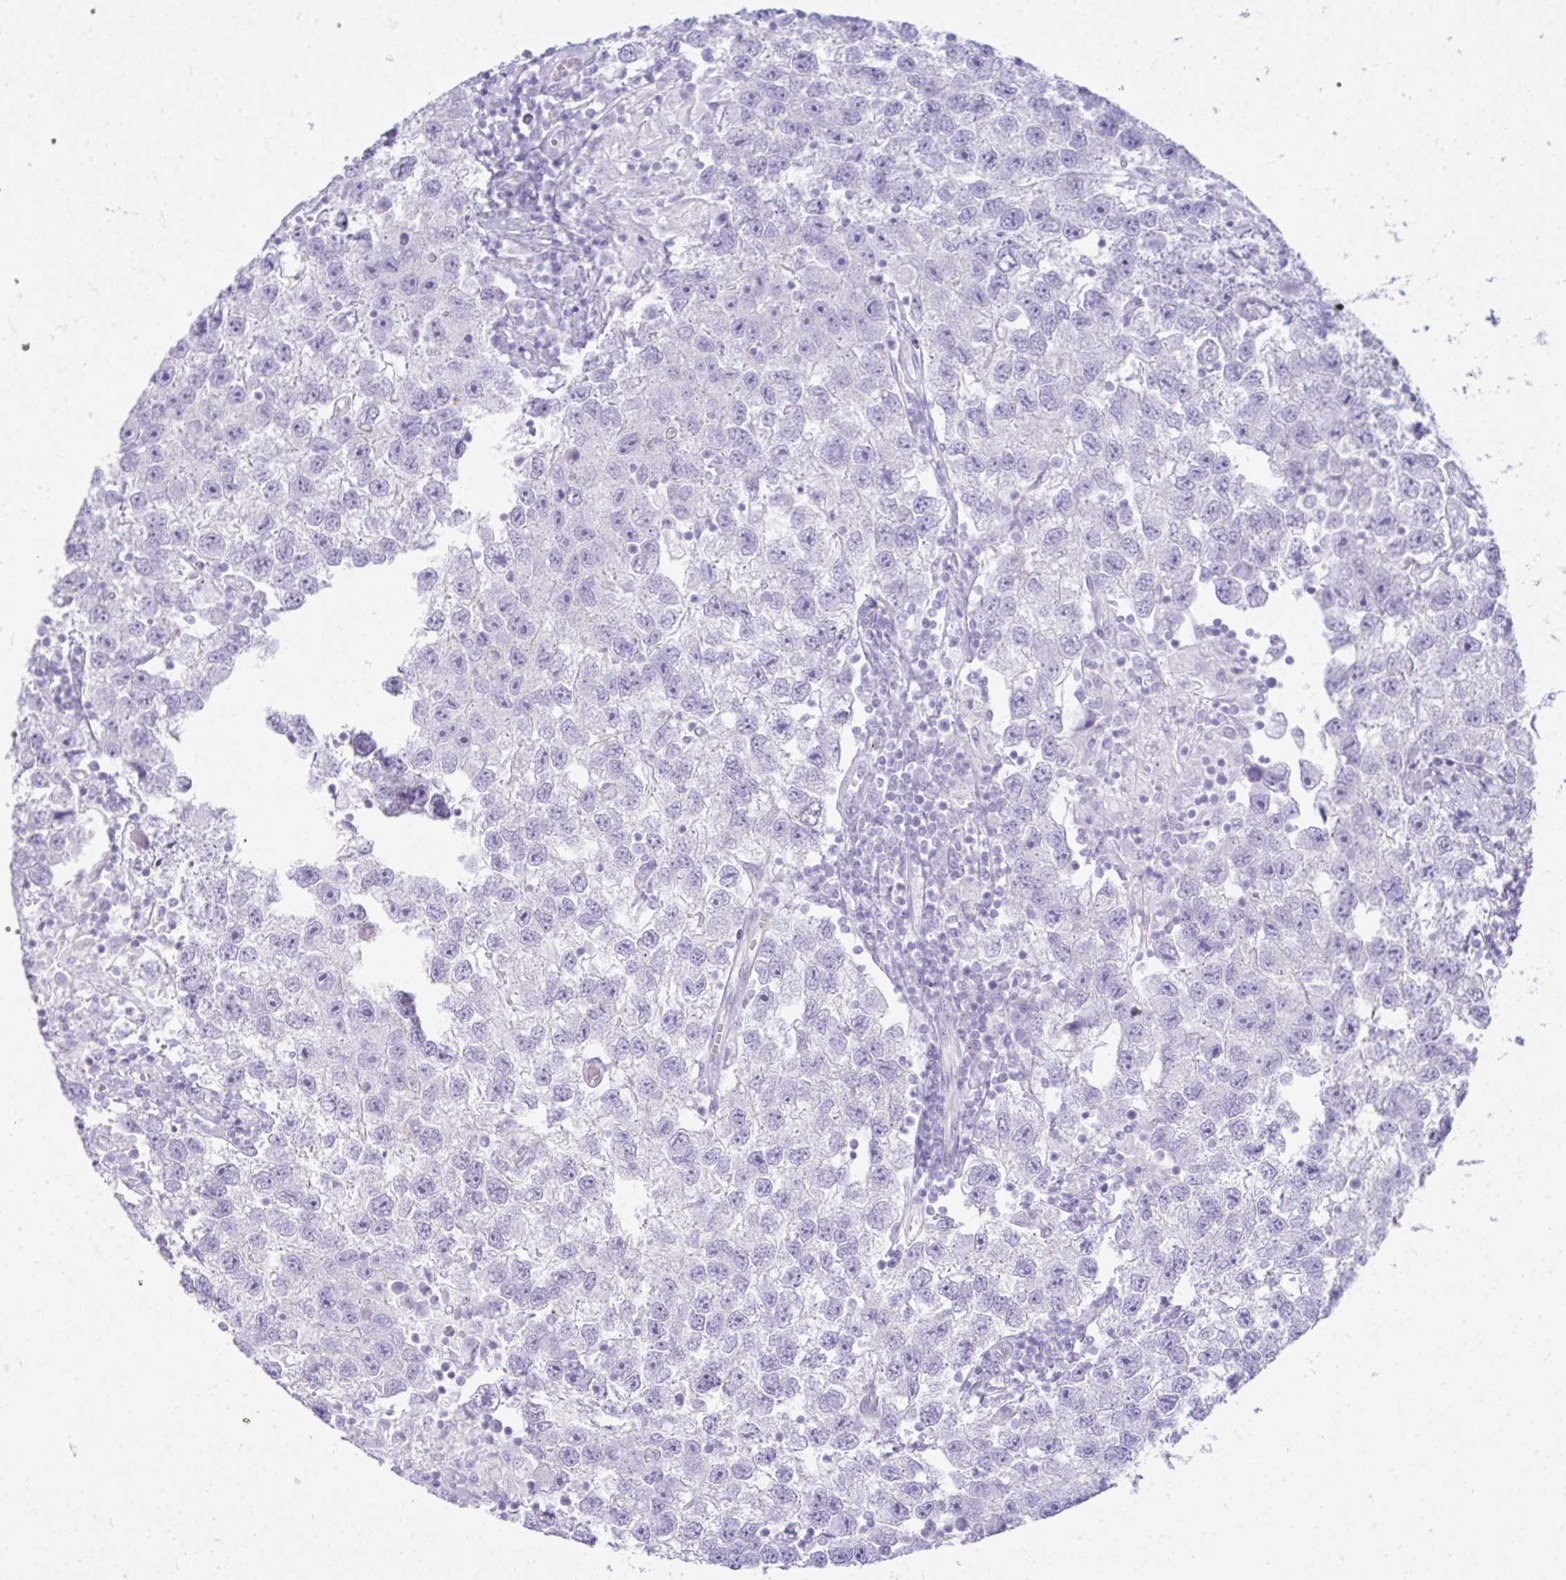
{"staining": {"intensity": "negative", "quantity": "none", "location": "none"}, "tissue": "testis cancer", "cell_type": "Tumor cells", "image_type": "cancer", "snomed": [{"axis": "morphology", "description": "Seminoma, NOS"}, {"axis": "topography", "description": "Testis"}], "caption": "Immunohistochemical staining of human testis seminoma exhibits no significant expression in tumor cells.", "gene": "RASL10A", "patient": {"sex": "male", "age": 26}}